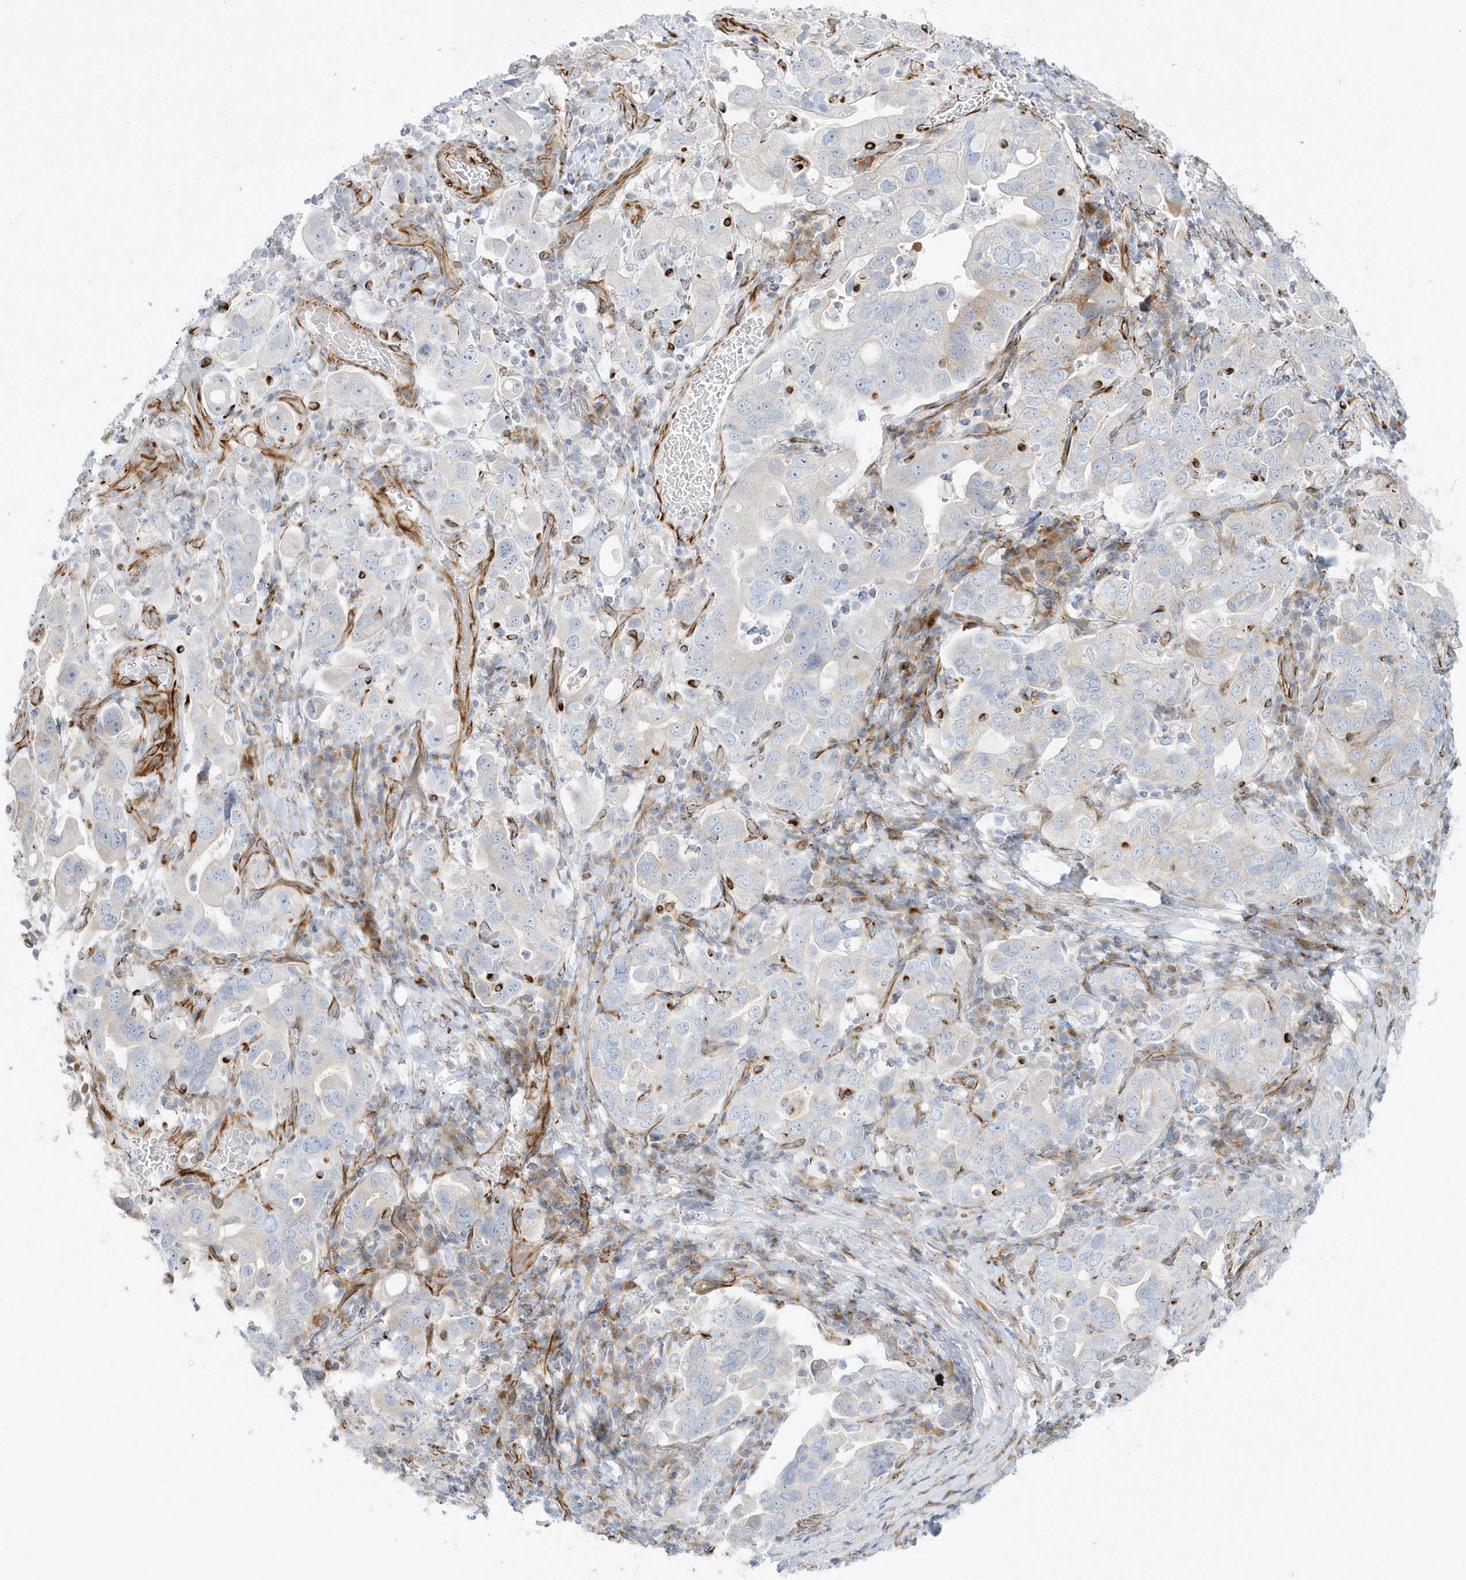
{"staining": {"intensity": "moderate", "quantity": "<25%", "location": "cytoplasmic/membranous"}, "tissue": "stomach cancer", "cell_type": "Tumor cells", "image_type": "cancer", "snomed": [{"axis": "morphology", "description": "Adenocarcinoma, NOS"}, {"axis": "topography", "description": "Stomach, upper"}], "caption": "Stomach cancer was stained to show a protein in brown. There is low levels of moderate cytoplasmic/membranous expression in about <25% of tumor cells. Using DAB (3,3'-diaminobenzidine) (brown) and hematoxylin (blue) stains, captured at high magnification using brightfield microscopy.", "gene": "PPIL6", "patient": {"sex": "male", "age": 62}}